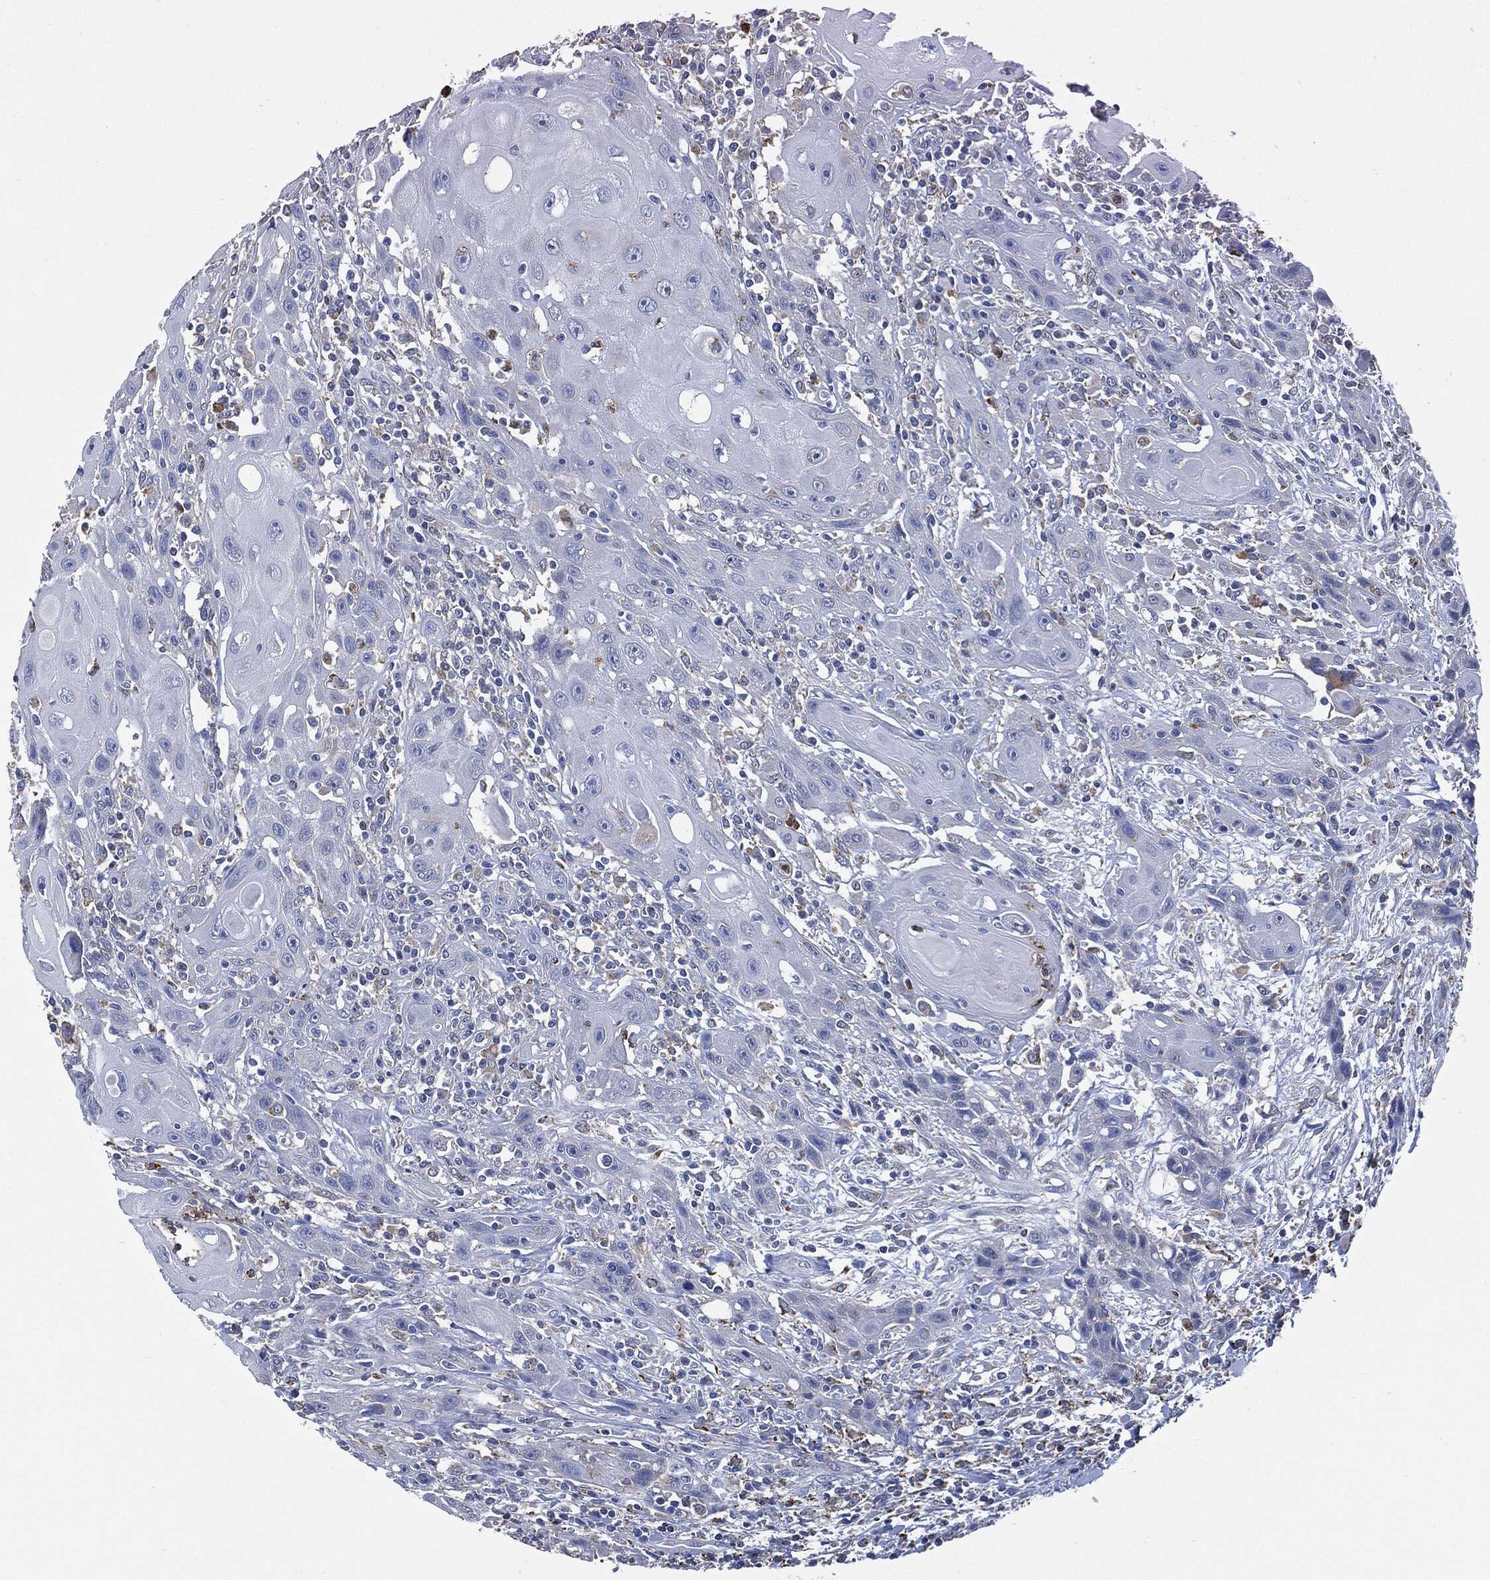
{"staining": {"intensity": "negative", "quantity": "none", "location": "none"}, "tissue": "head and neck cancer", "cell_type": "Tumor cells", "image_type": "cancer", "snomed": [{"axis": "morphology", "description": "Normal tissue, NOS"}, {"axis": "morphology", "description": "Squamous cell carcinoma, NOS"}, {"axis": "topography", "description": "Oral tissue"}, {"axis": "topography", "description": "Head-Neck"}], "caption": "A photomicrograph of head and neck cancer stained for a protein exhibits no brown staining in tumor cells.", "gene": "VSIG4", "patient": {"sex": "male", "age": 71}}